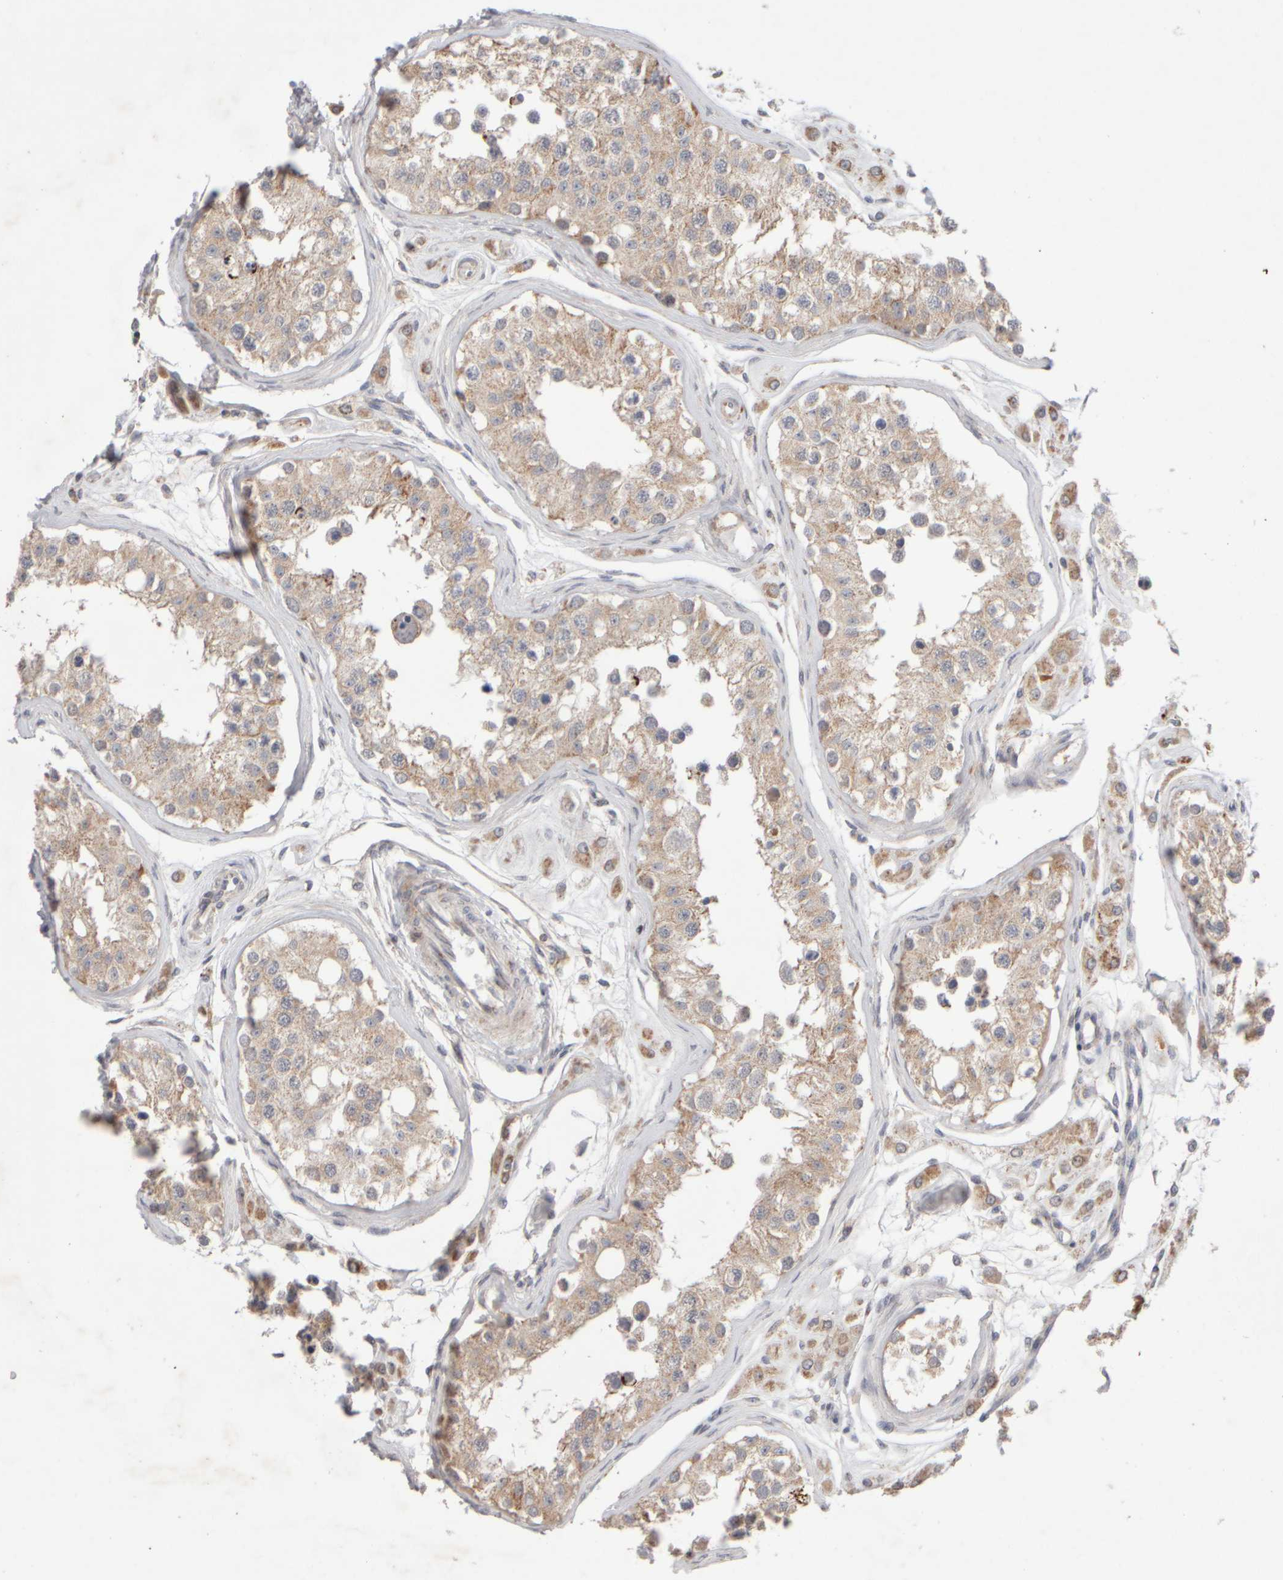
{"staining": {"intensity": "weak", "quantity": ">75%", "location": "cytoplasmic/membranous"}, "tissue": "testis", "cell_type": "Cells in seminiferous ducts", "image_type": "normal", "snomed": [{"axis": "morphology", "description": "Normal tissue, NOS"}, {"axis": "morphology", "description": "Adenocarcinoma, metastatic, NOS"}, {"axis": "topography", "description": "Testis"}], "caption": "Brown immunohistochemical staining in benign human testis demonstrates weak cytoplasmic/membranous staining in about >75% of cells in seminiferous ducts.", "gene": "CHADL", "patient": {"sex": "male", "age": 26}}